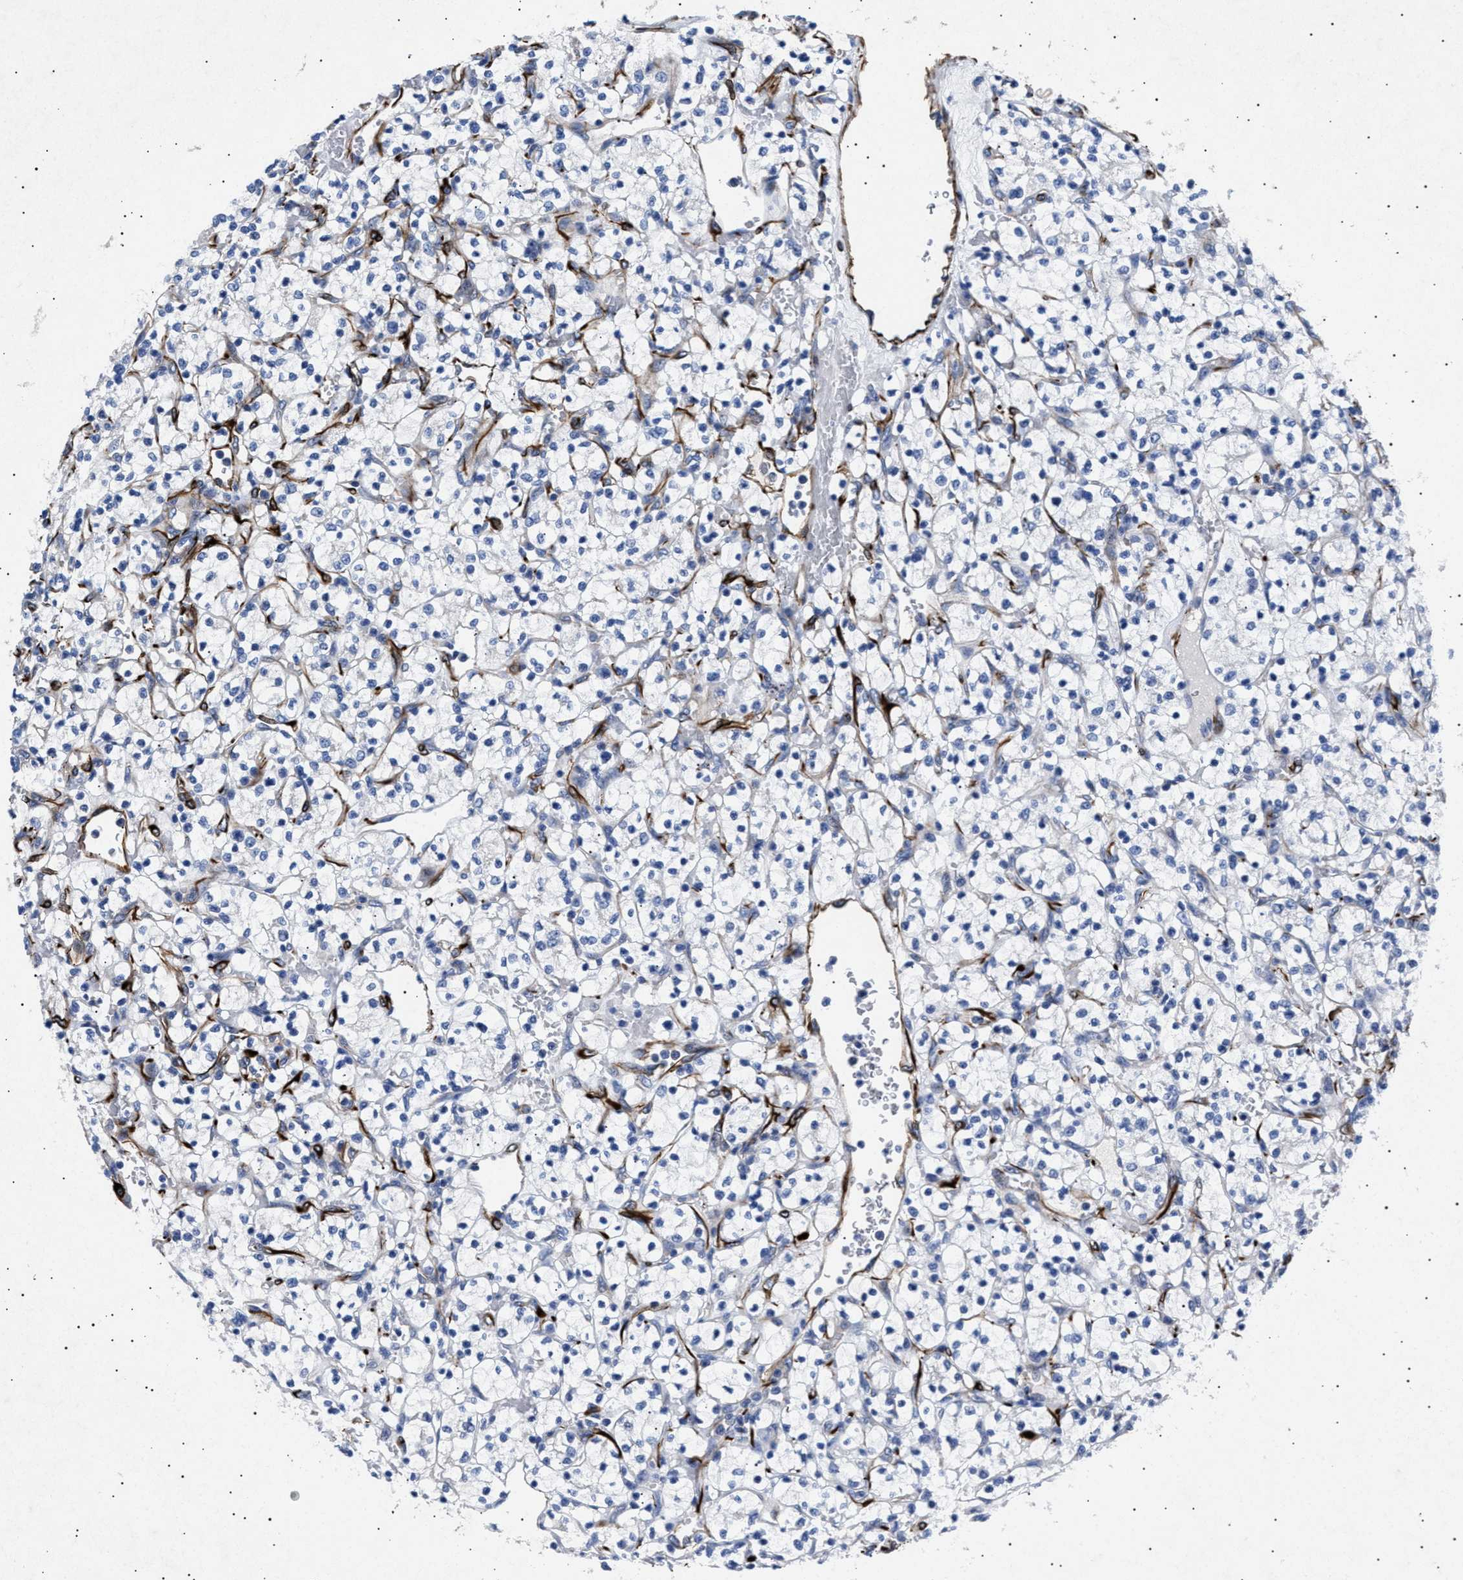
{"staining": {"intensity": "negative", "quantity": "none", "location": "none"}, "tissue": "renal cancer", "cell_type": "Tumor cells", "image_type": "cancer", "snomed": [{"axis": "morphology", "description": "Adenocarcinoma, NOS"}, {"axis": "topography", "description": "Kidney"}], "caption": "Immunohistochemical staining of renal adenocarcinoma exhibits no significant expression in tumor cells. (DAB immunohistochemistry (IHC) visualized using brightfield microscopy, high magnification).", "gene": "OLFML2A", "patient": {"sex": "female", "age": 69}}